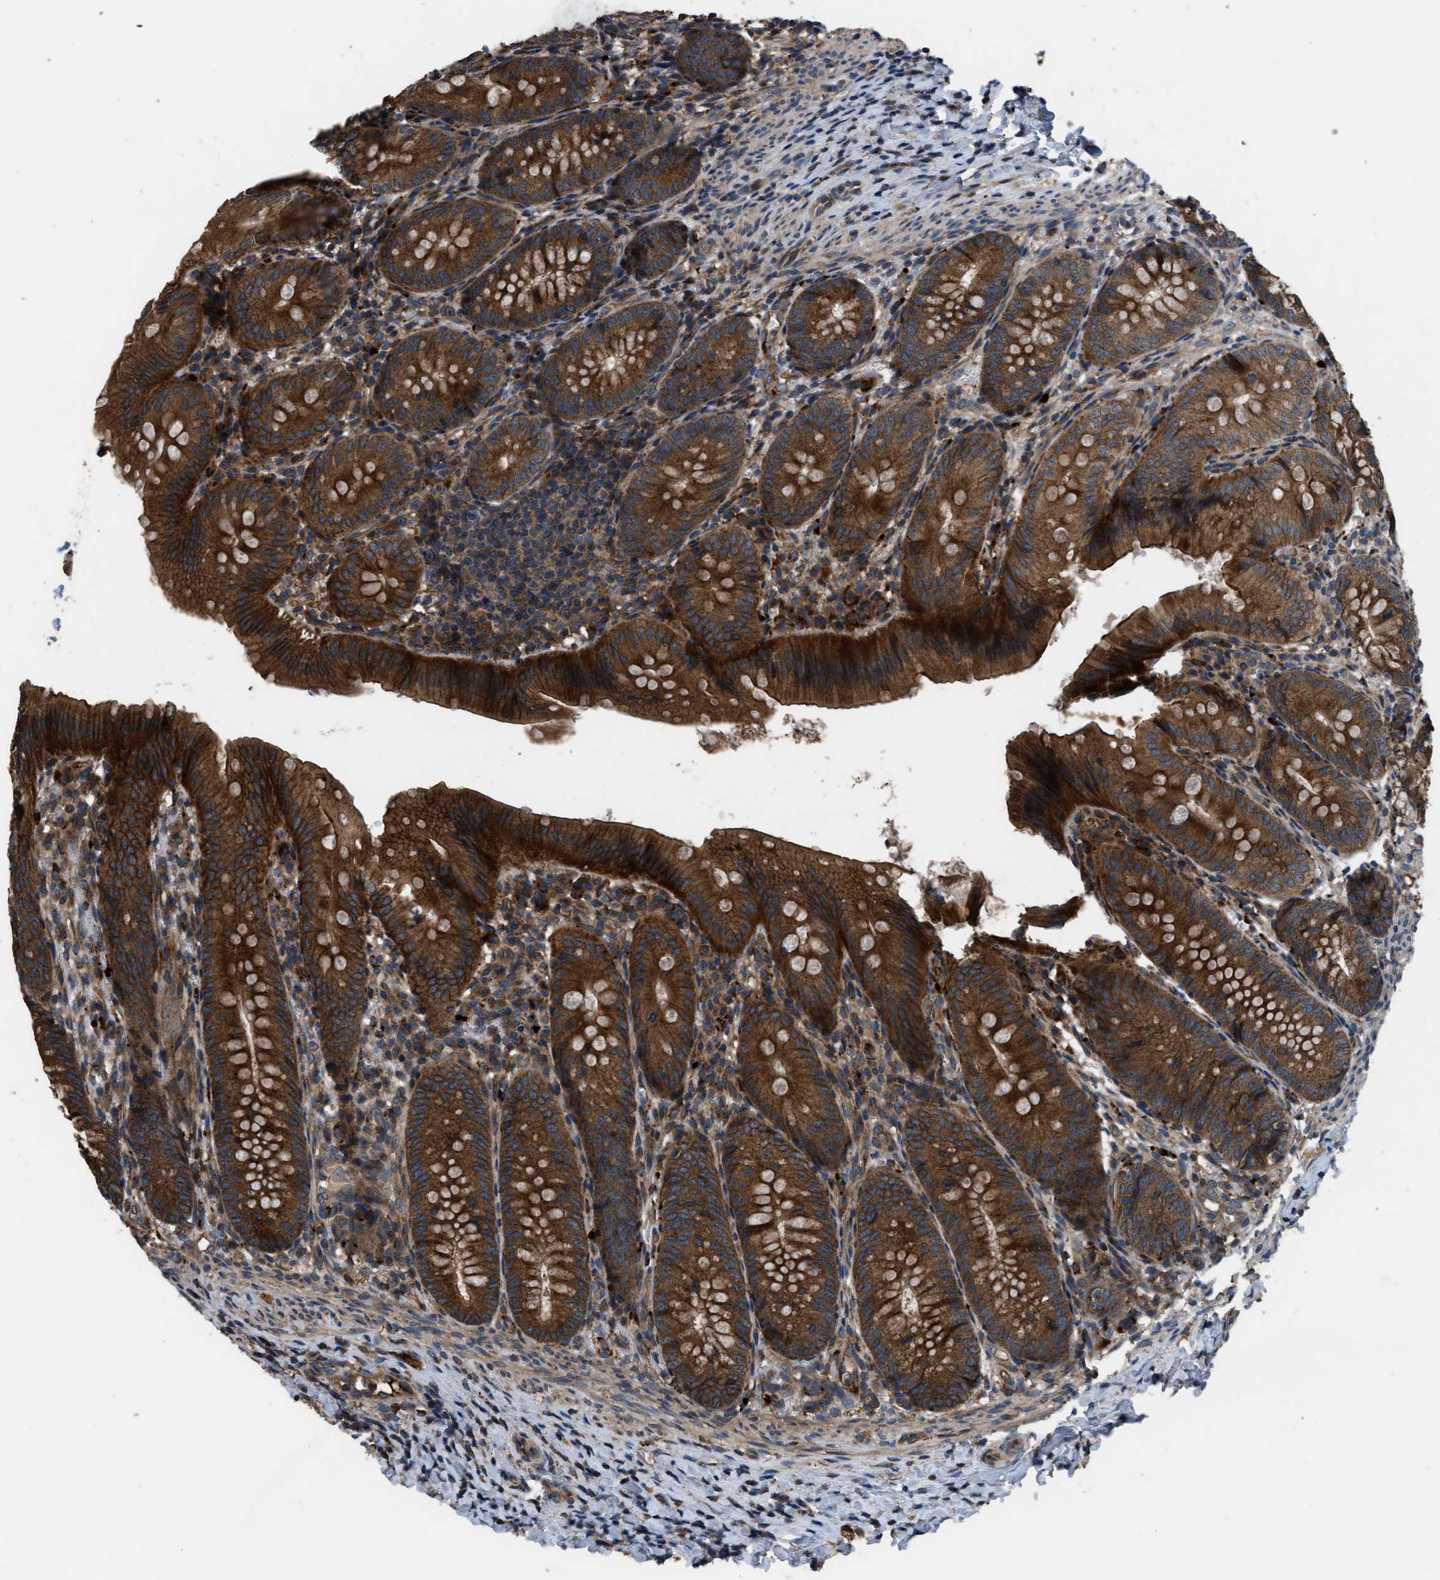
{"staining": {"intensity": "strong", "quantity": ">75%", "location": "cytoplasmic/membranous"}, "tissue": "appendix", "cell_type": "Glandular cells", "image_type": "normal", "snomed": [{"axis": "morphology", "description": "Normal tissue, NOS"}, {"axis": "topography", "description": "Appendix"}], "caption": "Strong cytoplasmic/membranous staining for a protein is identified in about >75% of glandular cells of benign appendix using immunohistochemistry.", "gene": "GGH", "patient": {"sex": "male", "age": 1}}